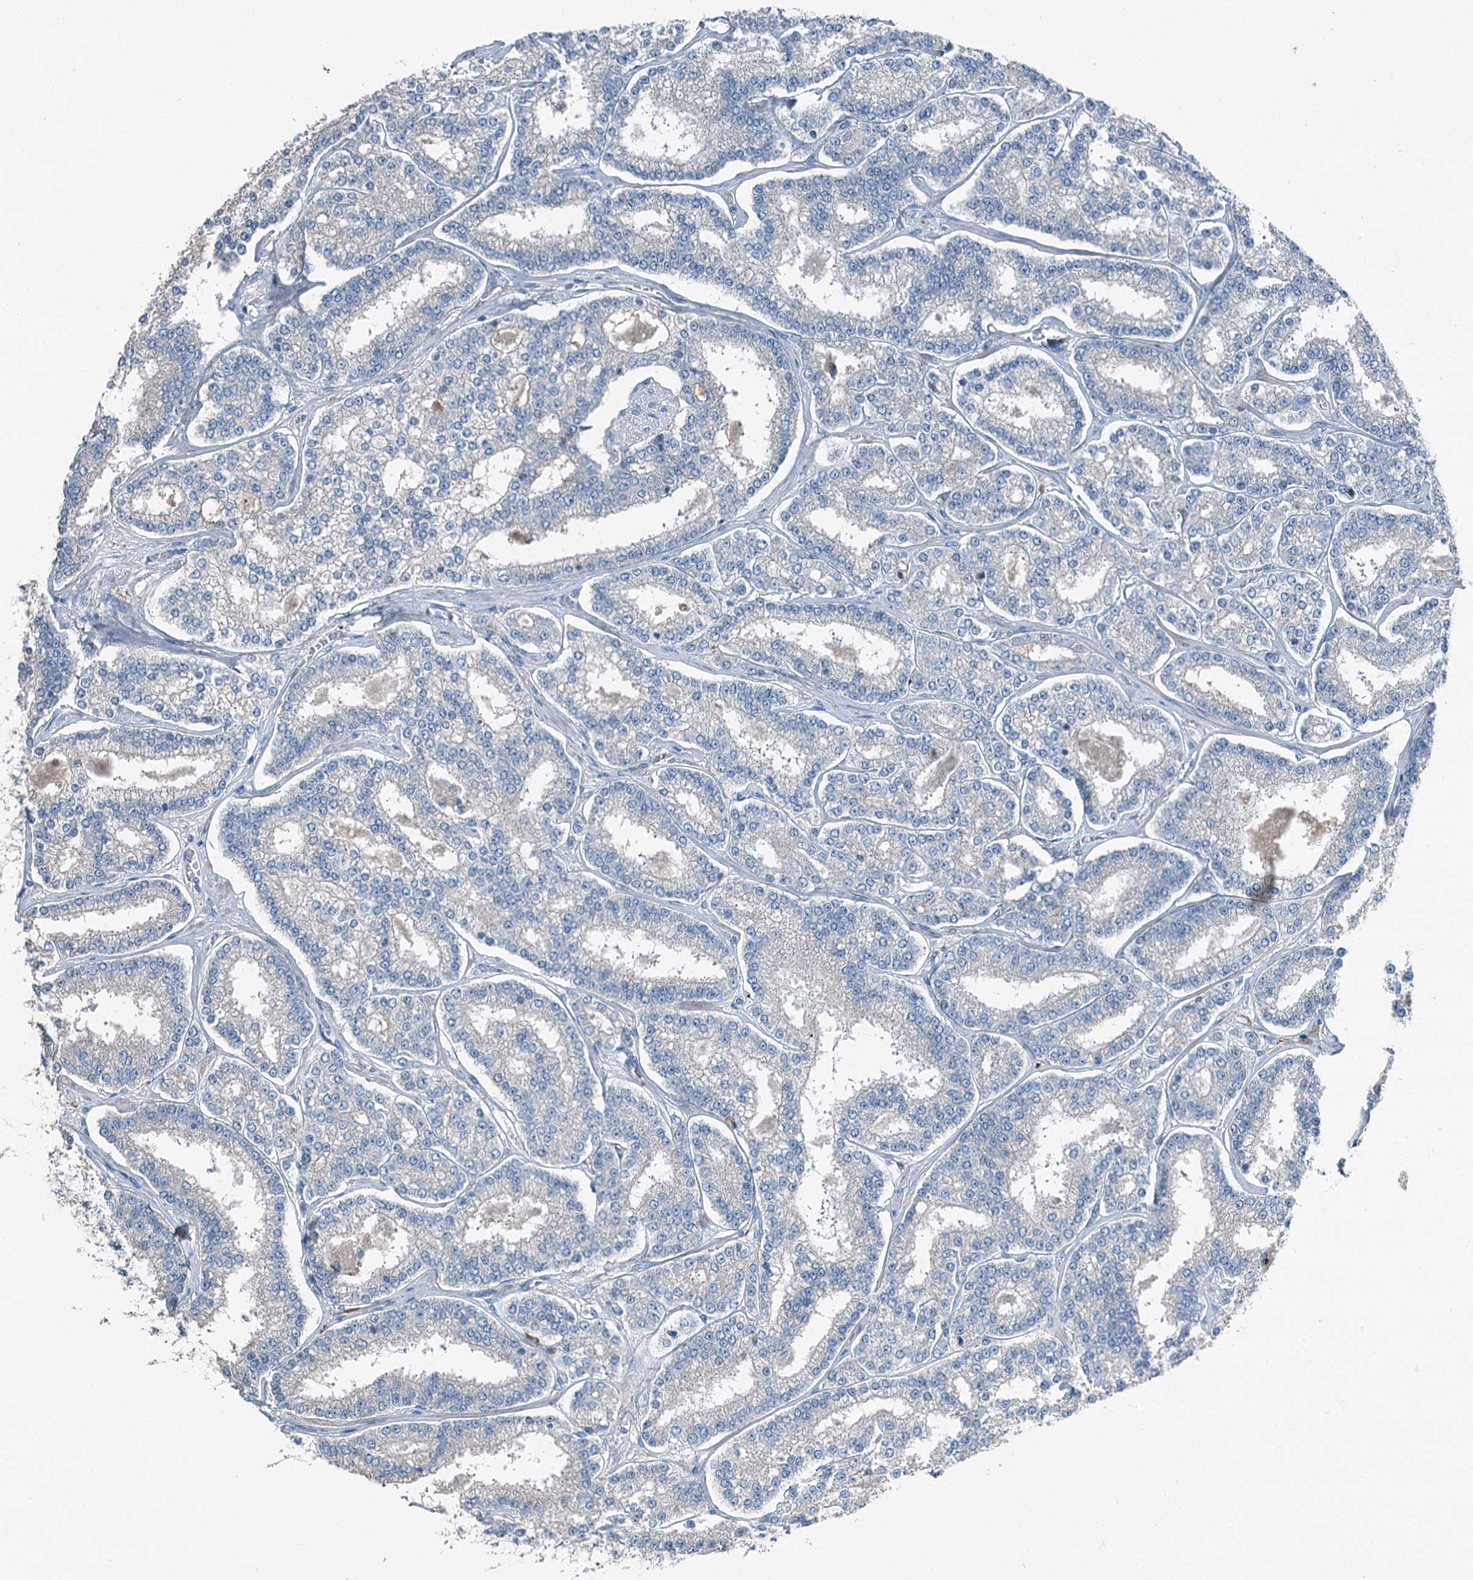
{"staining": {"intensity": "negative", "quantity": "none", "location": "none"}, "tissue": "prostate cancer", "cell_type": "Tumor cells", "image_type": "cancer", "snomed": [{"axis": "morphology", "description": "Normal tissue, NOS"}, {"axis": "morphology", "description": "Adenocarcinoma, High grade"}, {"axis": "topography", "description": "Prostate"}], "caption": "Immunohistochemistry of prostate cancer reveals no staining in tumor cells. (Stains: DAB immunohistochemistry with hematoxylin counter stain, Microscopy: brightfield microscopy at high magnification).", "gene": "AXL", "patient": {"sex": "male", "age": 83}}